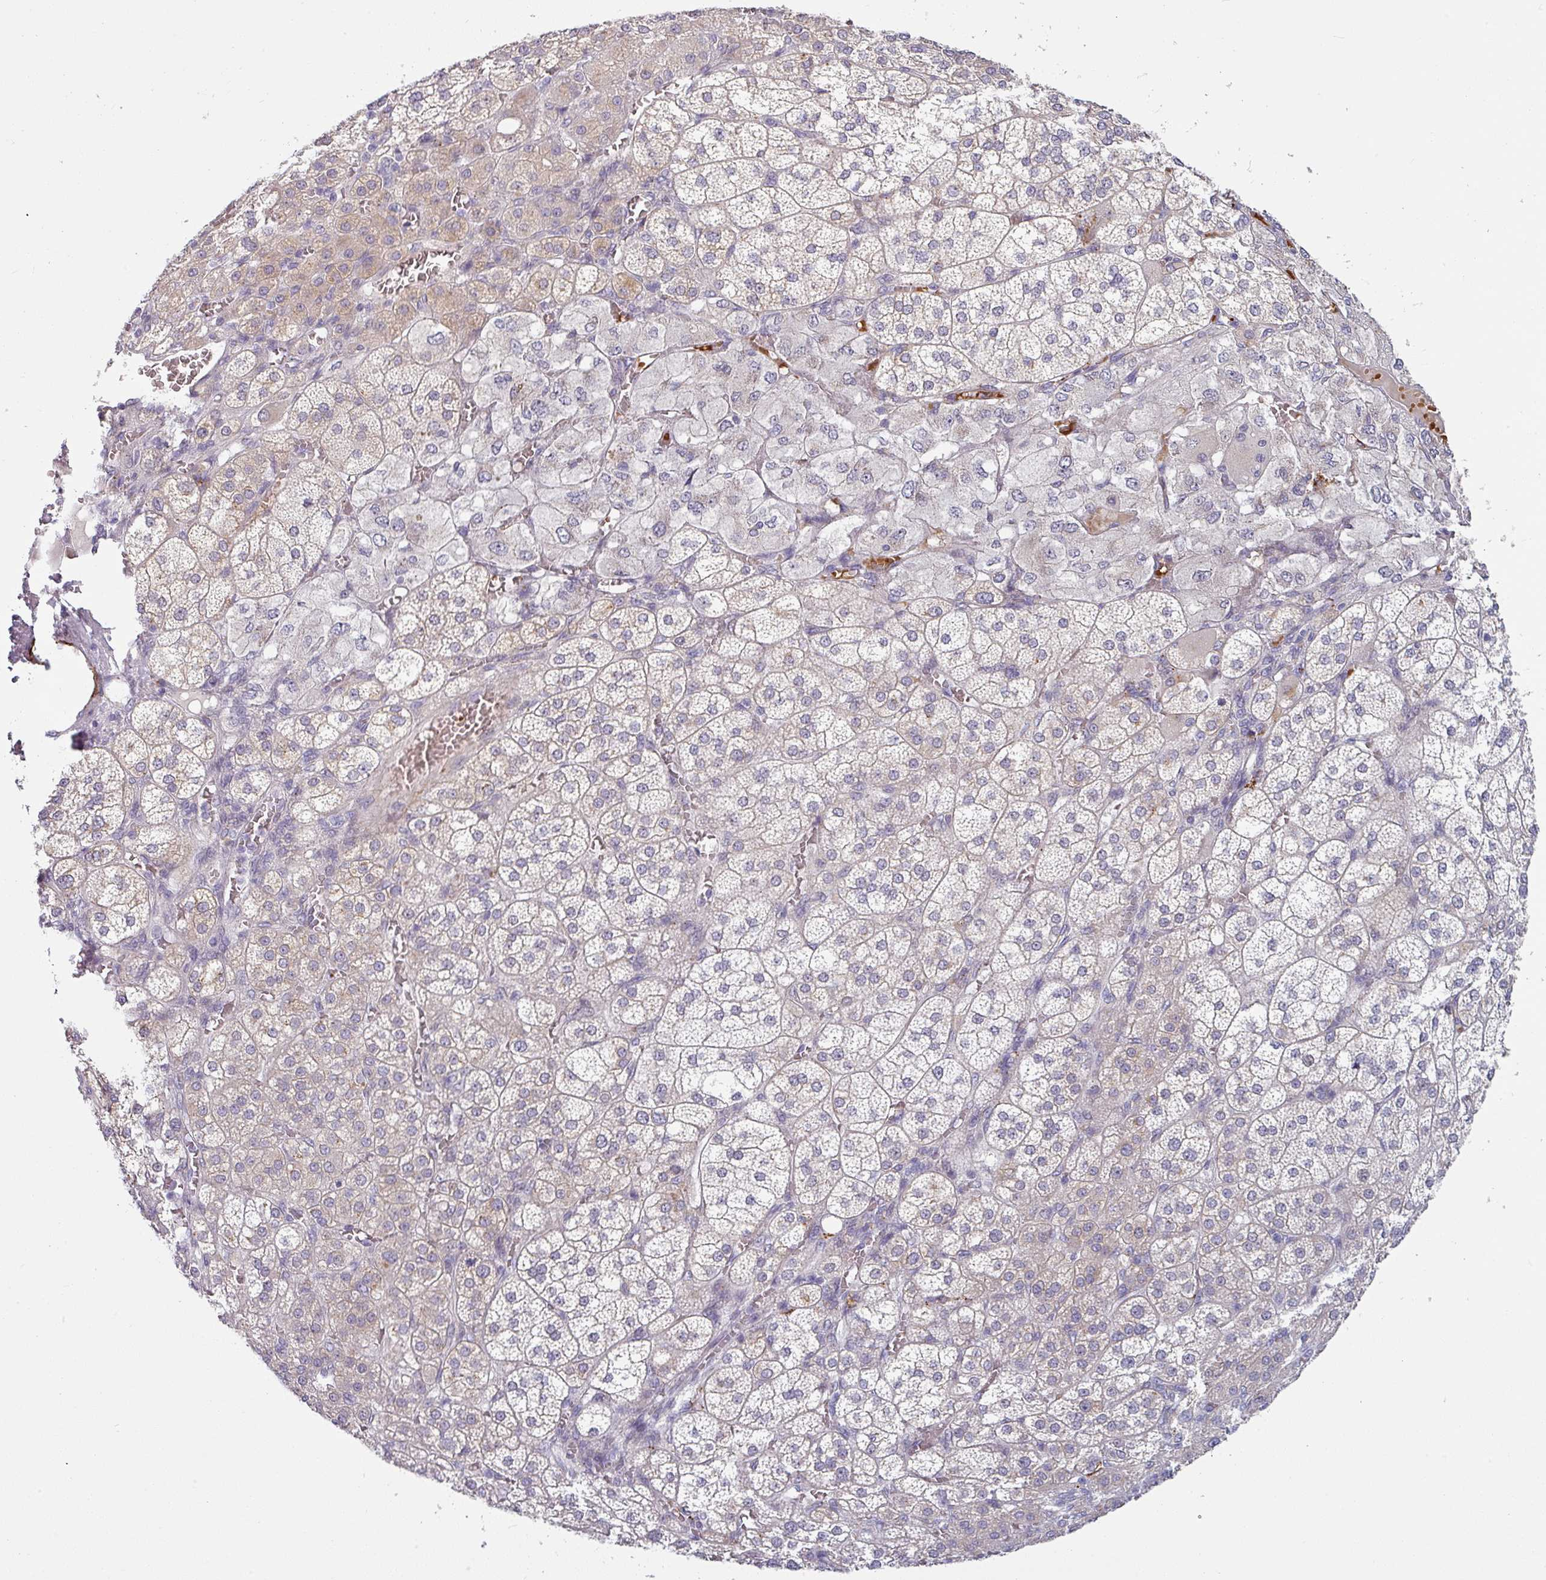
{"staining": {"intensity": "weak", "quantity": "25%-75%", "location": "cytoplasmic/membranous"}, "tissue": "adrenal gland", "cell_type": "Glandular cells", "image_type": "normal", "snomed": [{"axis": "morphology", "description": "Normal tissue, NOS"}, {"axis": "topography", "description": "Adrenal gland"}], "caption": "IHC micrograph of normal human adrenal gland stained for a protein (brown), which exhibits low levels of weak cytoplasmic/membranous staining in approximately 25%-75% of glandular cells.", "gene": "PRODH2", "patient": {"sex": "female", "age": 60}}